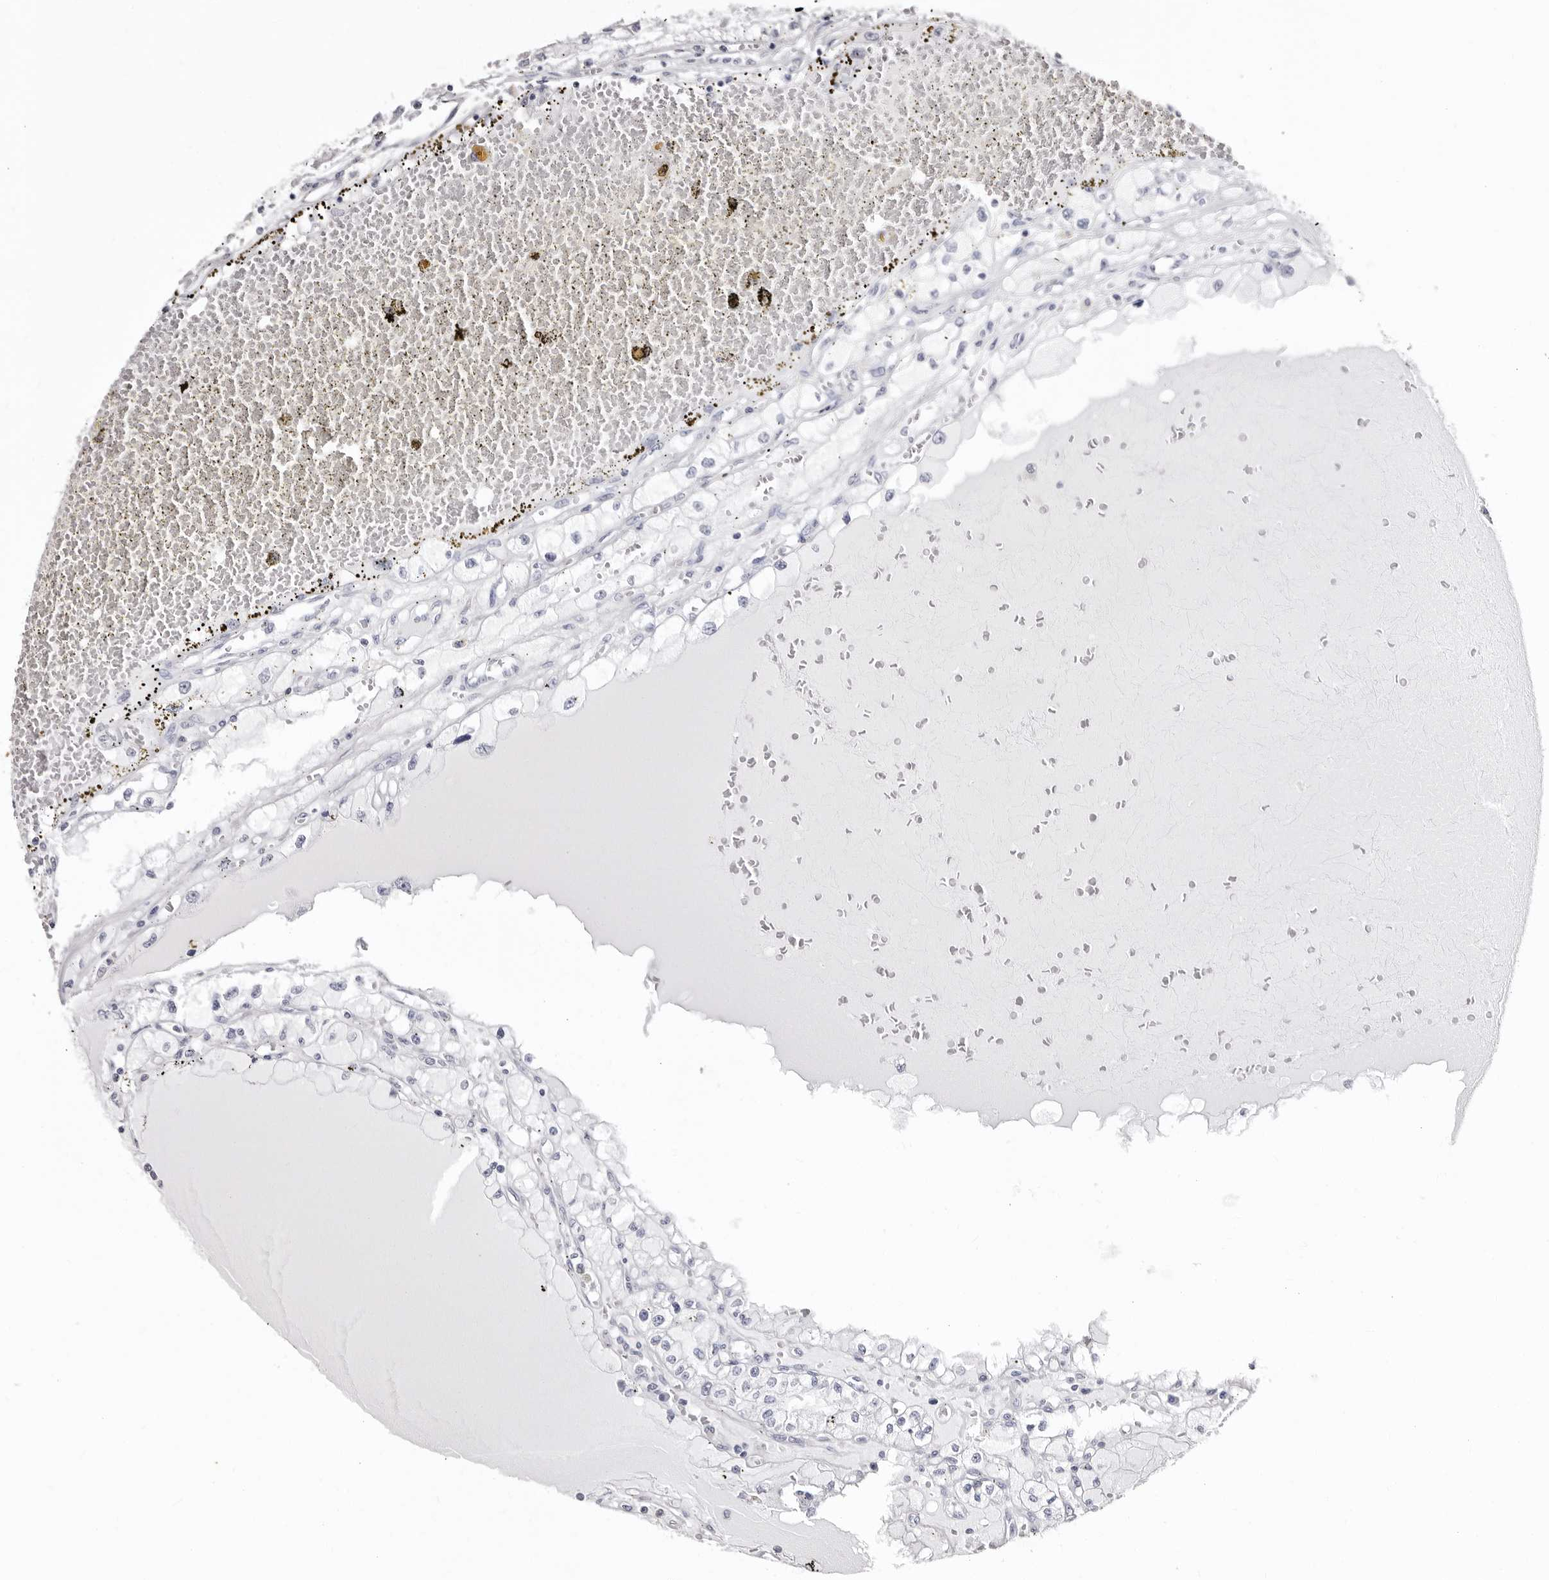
{"staining": {"intensity": "negative", "quantity": "none", "location": "none"}, "tissue": "renal cancer", "cell_type": "Tumor cells", "image_type": "cancer", "snomed": [{"axis": "morphology", "description": "Adenocarcinoma, NOS"}, {"axis": "topography", "description": "Kidney"}], "caption": "This is an IHC photomicrograph of human renal cancer (adenocarcinoma). There is no expression in tumor cells.", "gene": "ERBB4", "patient": {"sex": "male", "age": 56}}